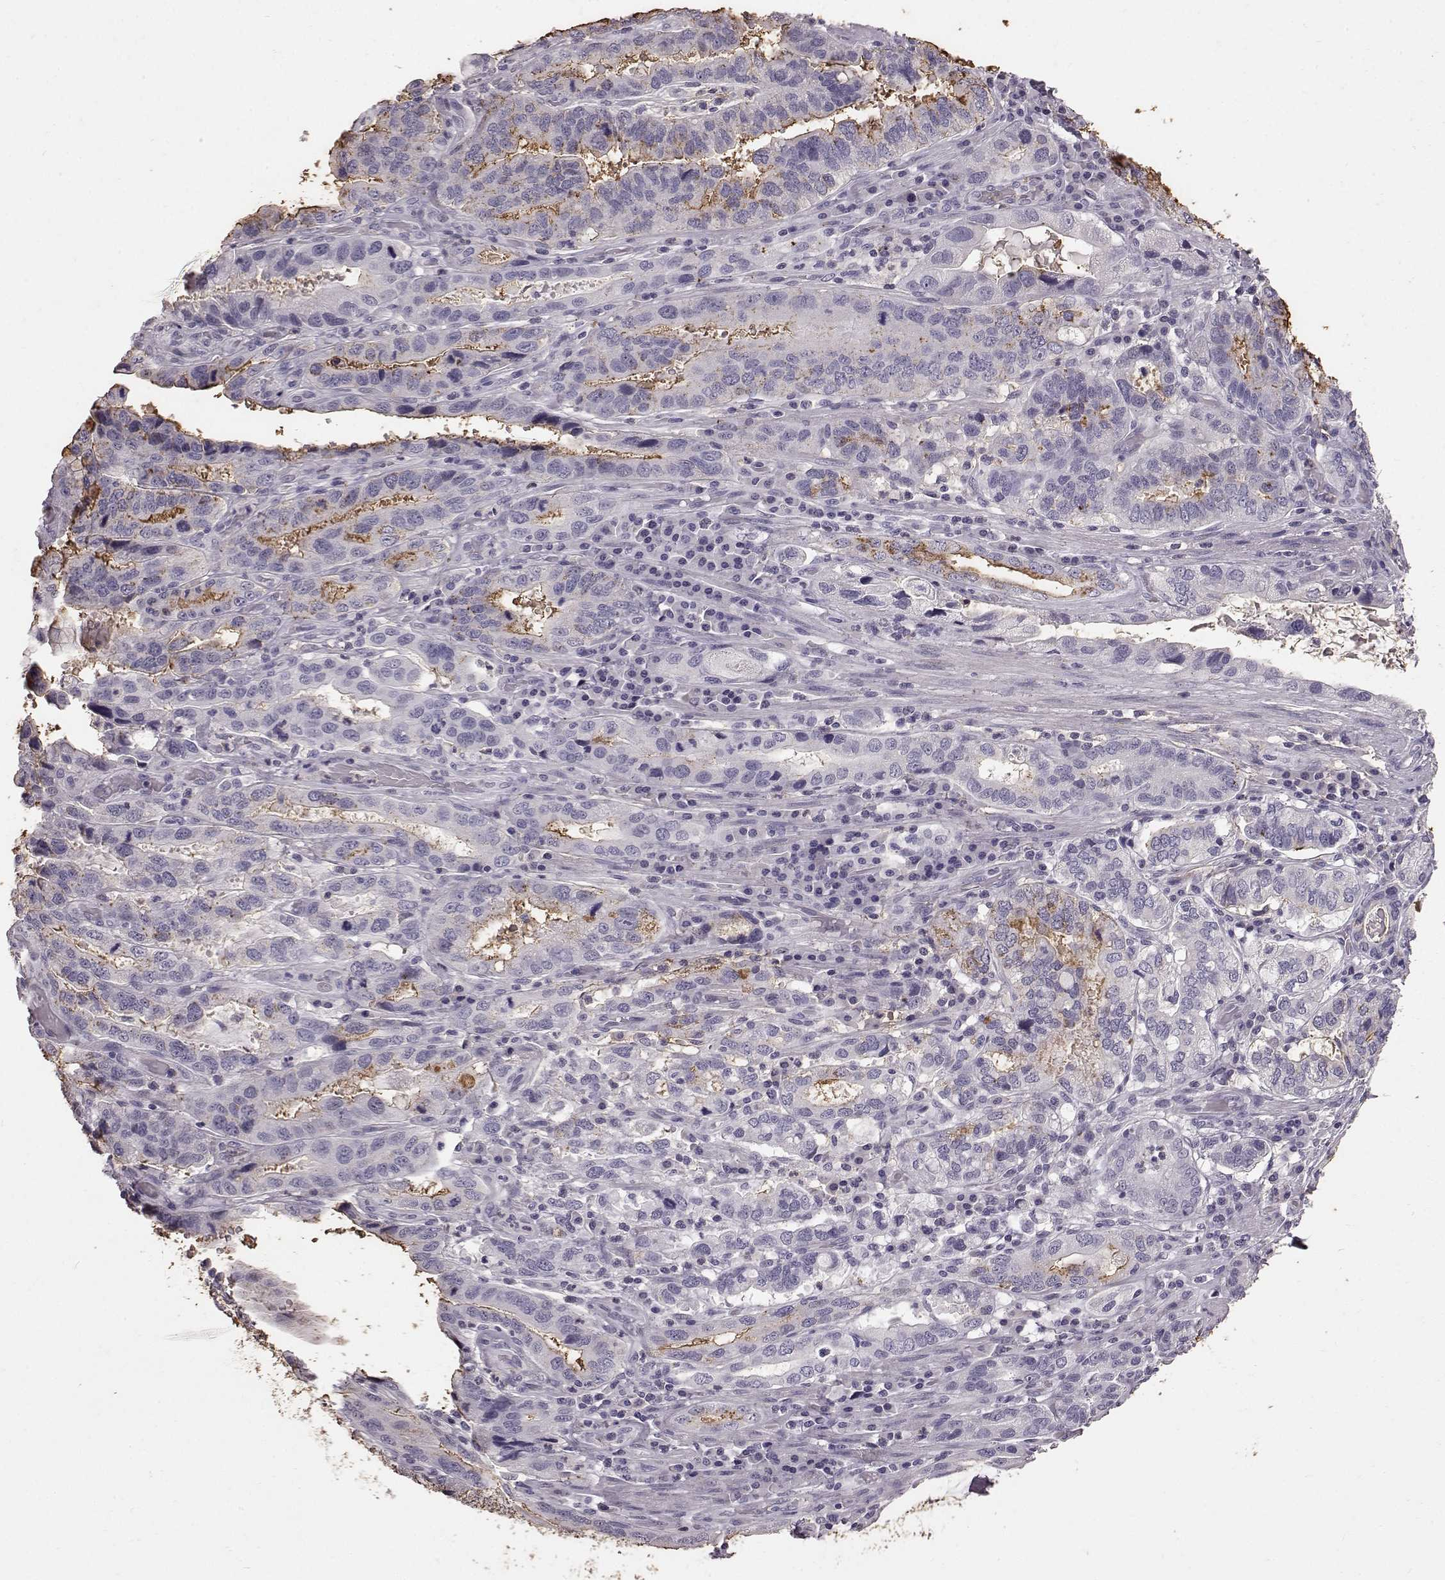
{"staining": {"intensity": "negative", "quantity": "none", "location": "none"}, "tissue": "stomach cancer", "cell_type": "Tumor cells", "image_type": "cancer", "snomed": [{"axis": "morphology", "description": "Adenocarcinoma, NOS"}, {"axis": "topography", "description": "Stomach, lower"}], "caption": "DAB immunohistochemical staining of human stomach cancer (adenocarcinoma) reveals no significant expression in tumor cells. (Brightfield microscopy of DAB (3,3'-diaminobenzidine) immunohistochemistry at high magnification).", "gene": "FUT4", "patient": {"sex": "female", "age": 76}}